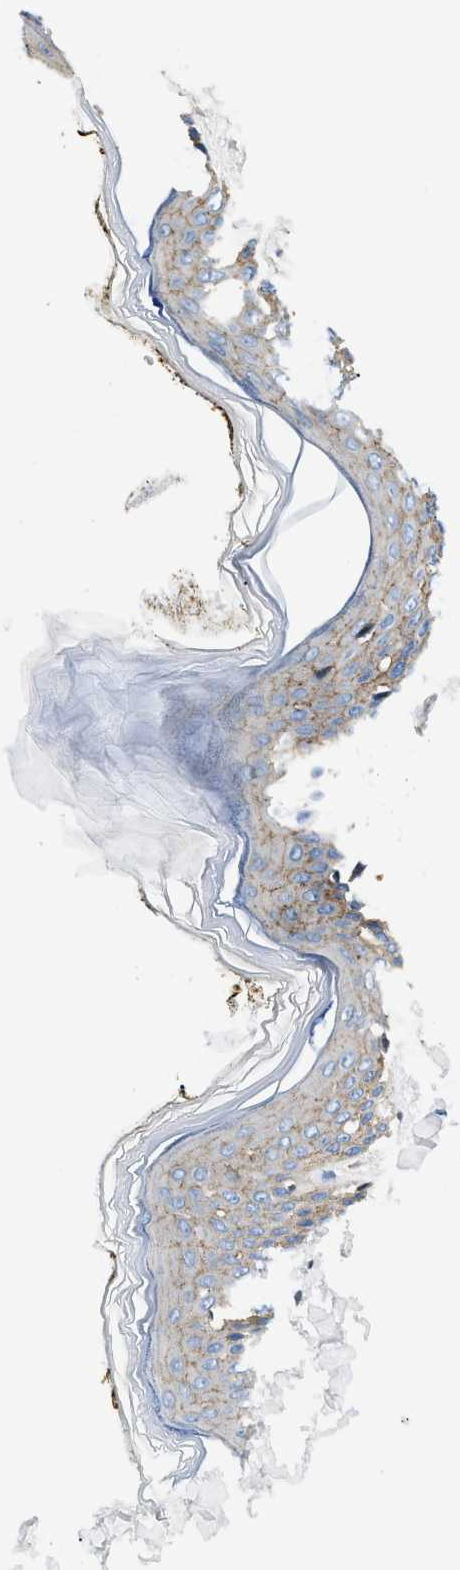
{"staining": {"intensity": "negative", "quantity": "none", "location": "none"}, "tissue": "skin", "cell_type": "Fibroblasts", "image_type": "normal", "snomed": [{"axis": "morphology", "description": "Normal tissue, NOS"}, {"axis": "topography", "description": "Skin"}], "caption": "Histopathology image shows no protein expression in fibroblasts of normal skin.", "gene": "ZDHHC24", "patient": {"sex": "male", "age": 53}}